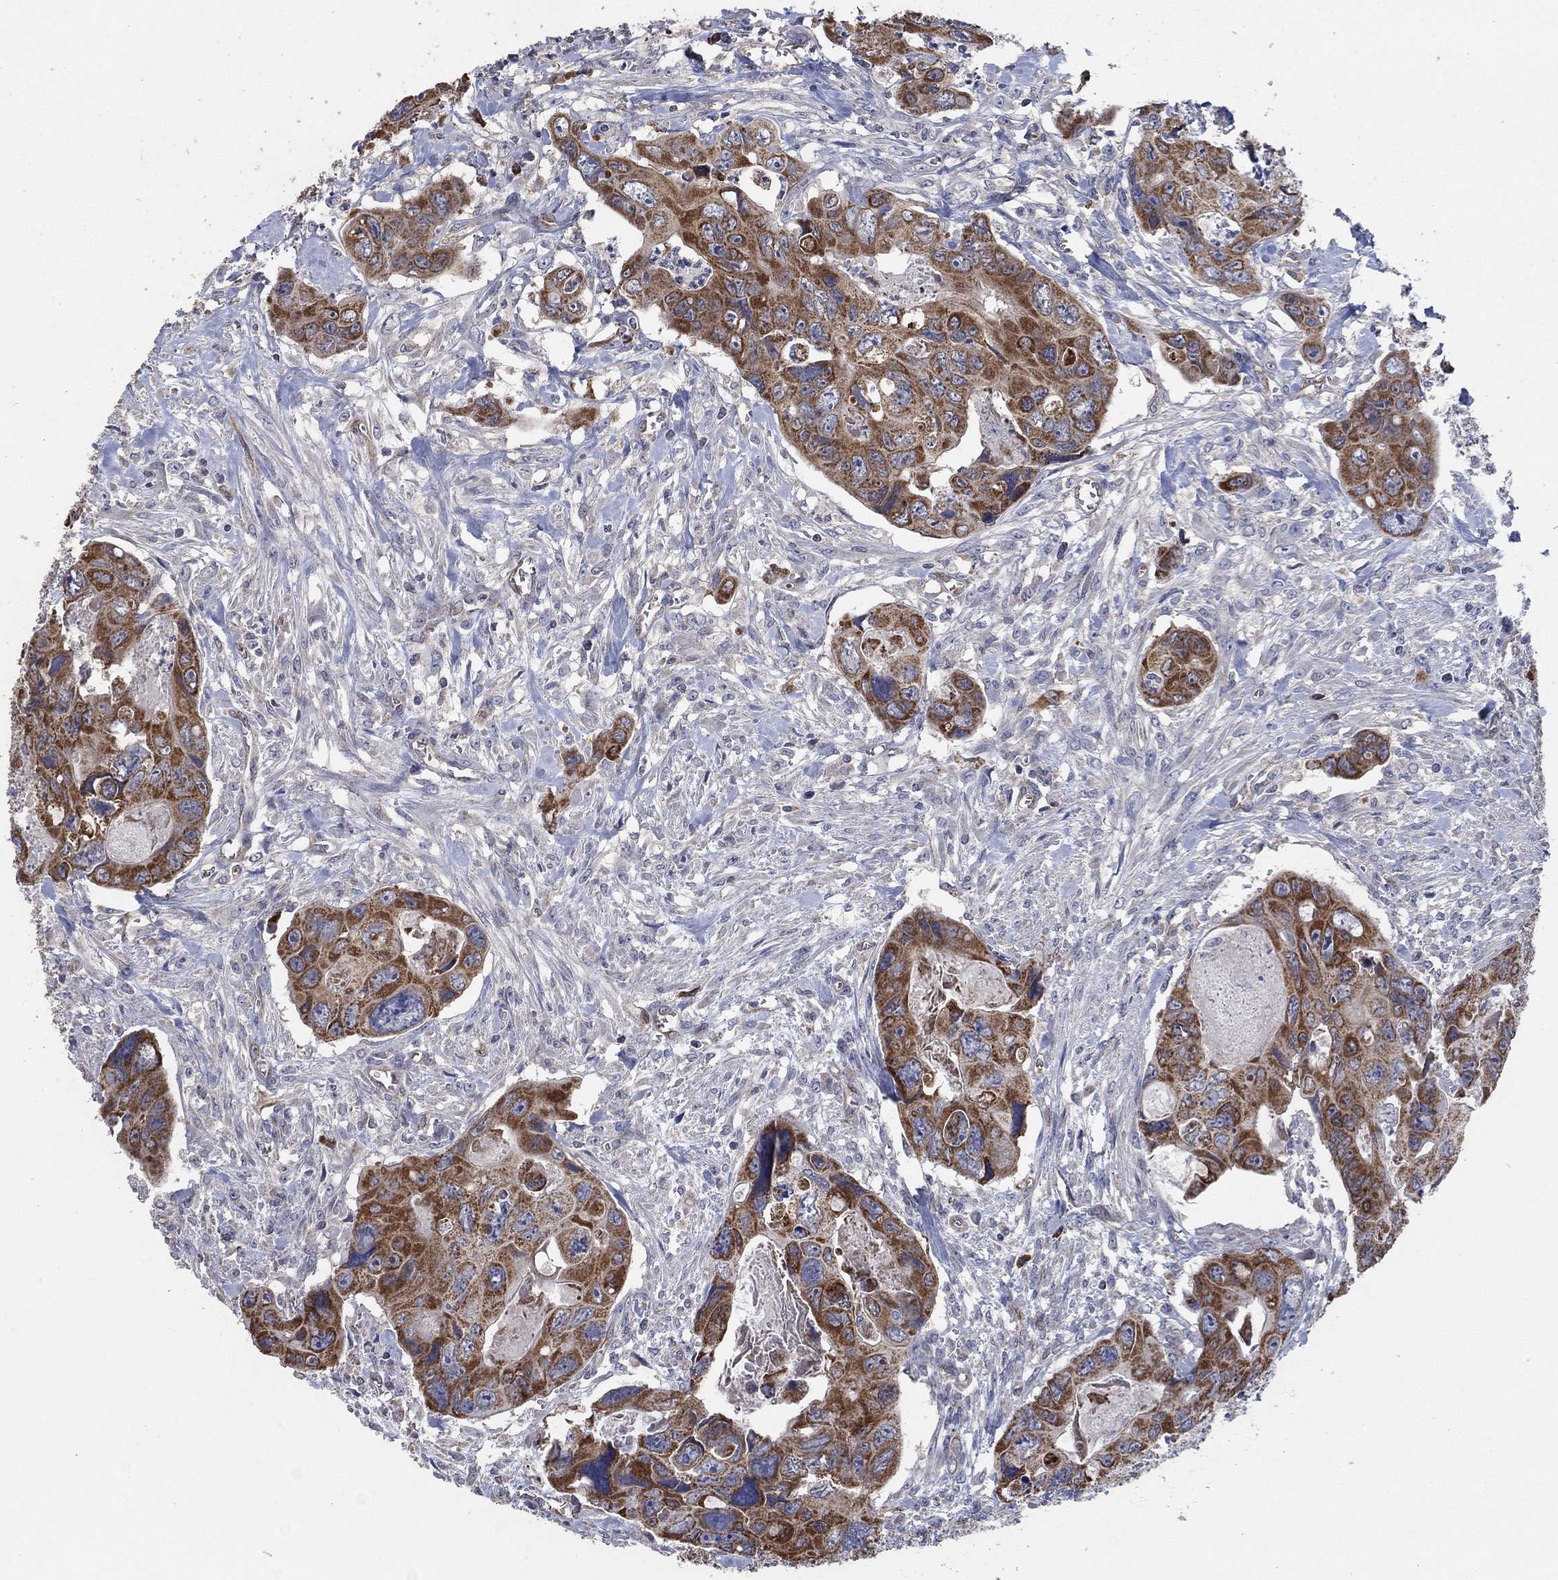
{"staining": {"intensity": "strong", "quantity": ">75%", "location": "cytoplasmic/membranous"}, "tissue": "colorectal cancer", "cell_type": "Tumor cells", "image_type": "cancer", "snomed": [{"axis": "morphology", "description": "Adenocarcinoma, NOS"}, {"axis": "topography", "description": "Rectum"}], "caption": "IHC micrograph of human colorectal cancer (adenocarcinoma) stained for a protein (brown), which displays high levels of strong cytoplasmic/membranous staining in about >75% of tumor cells.", "gene": "HID1", "patient": {"sex": "male", "age": 62}}